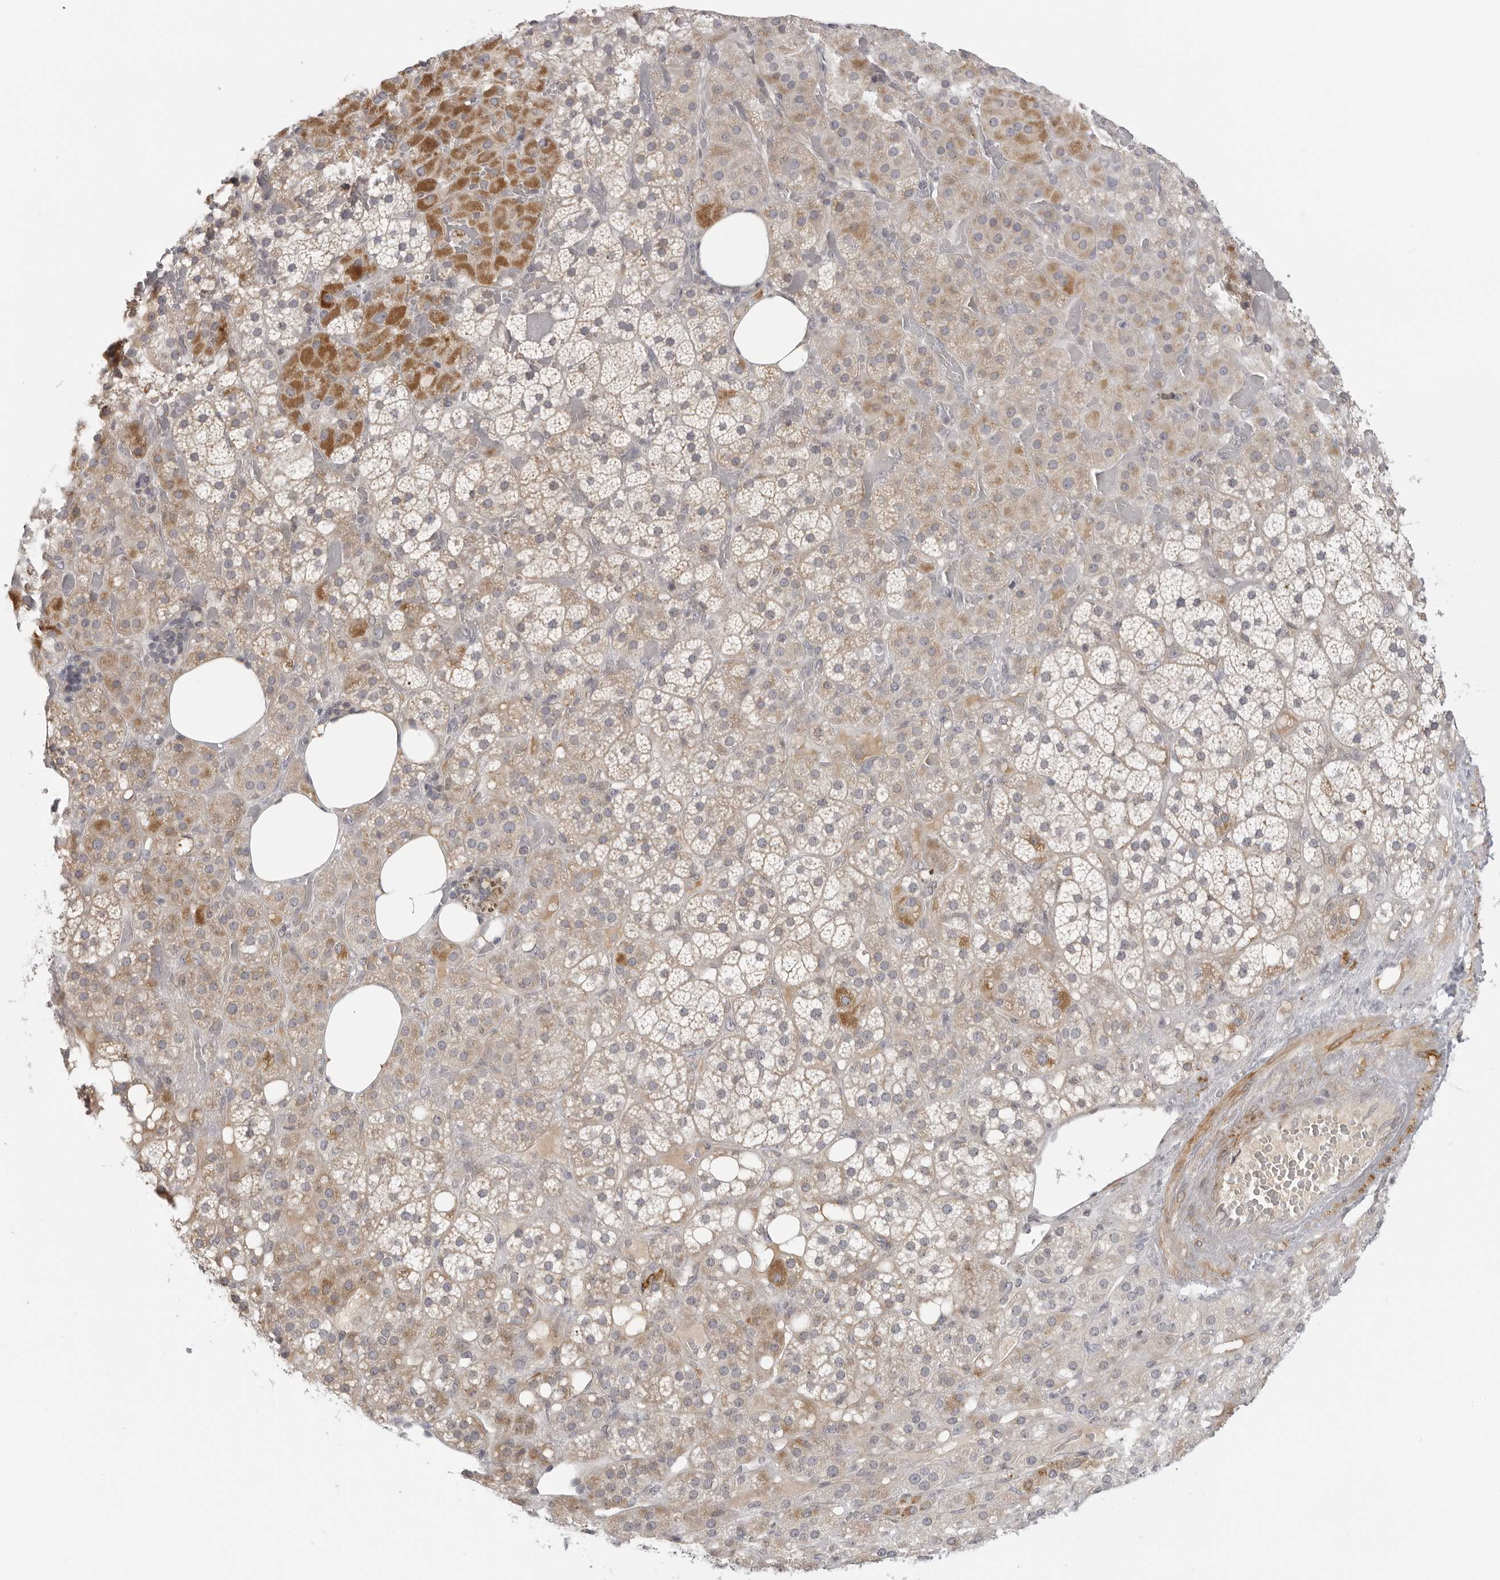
{"staining": {"intensity": "moderate", "quantity": "25%-75%", "location": "cytoplasmic/membranous"}, "tissue": "adrenal gland", "cell_type": "Glandular cells", "image_type": "normal", "snomed": [{"axis": "morphology", "description": "Normal tissue, NOS"}, {"axis": "topography", "description": "Adrenal gland"}], "caption": "Protein staining displays moderate cytoplasmic/membranous staining in about 25%-75% of glandular cells in normal adrenal gland.", "gene": "MAP7D1", "patient": {"sex": "female", "age": 59}}